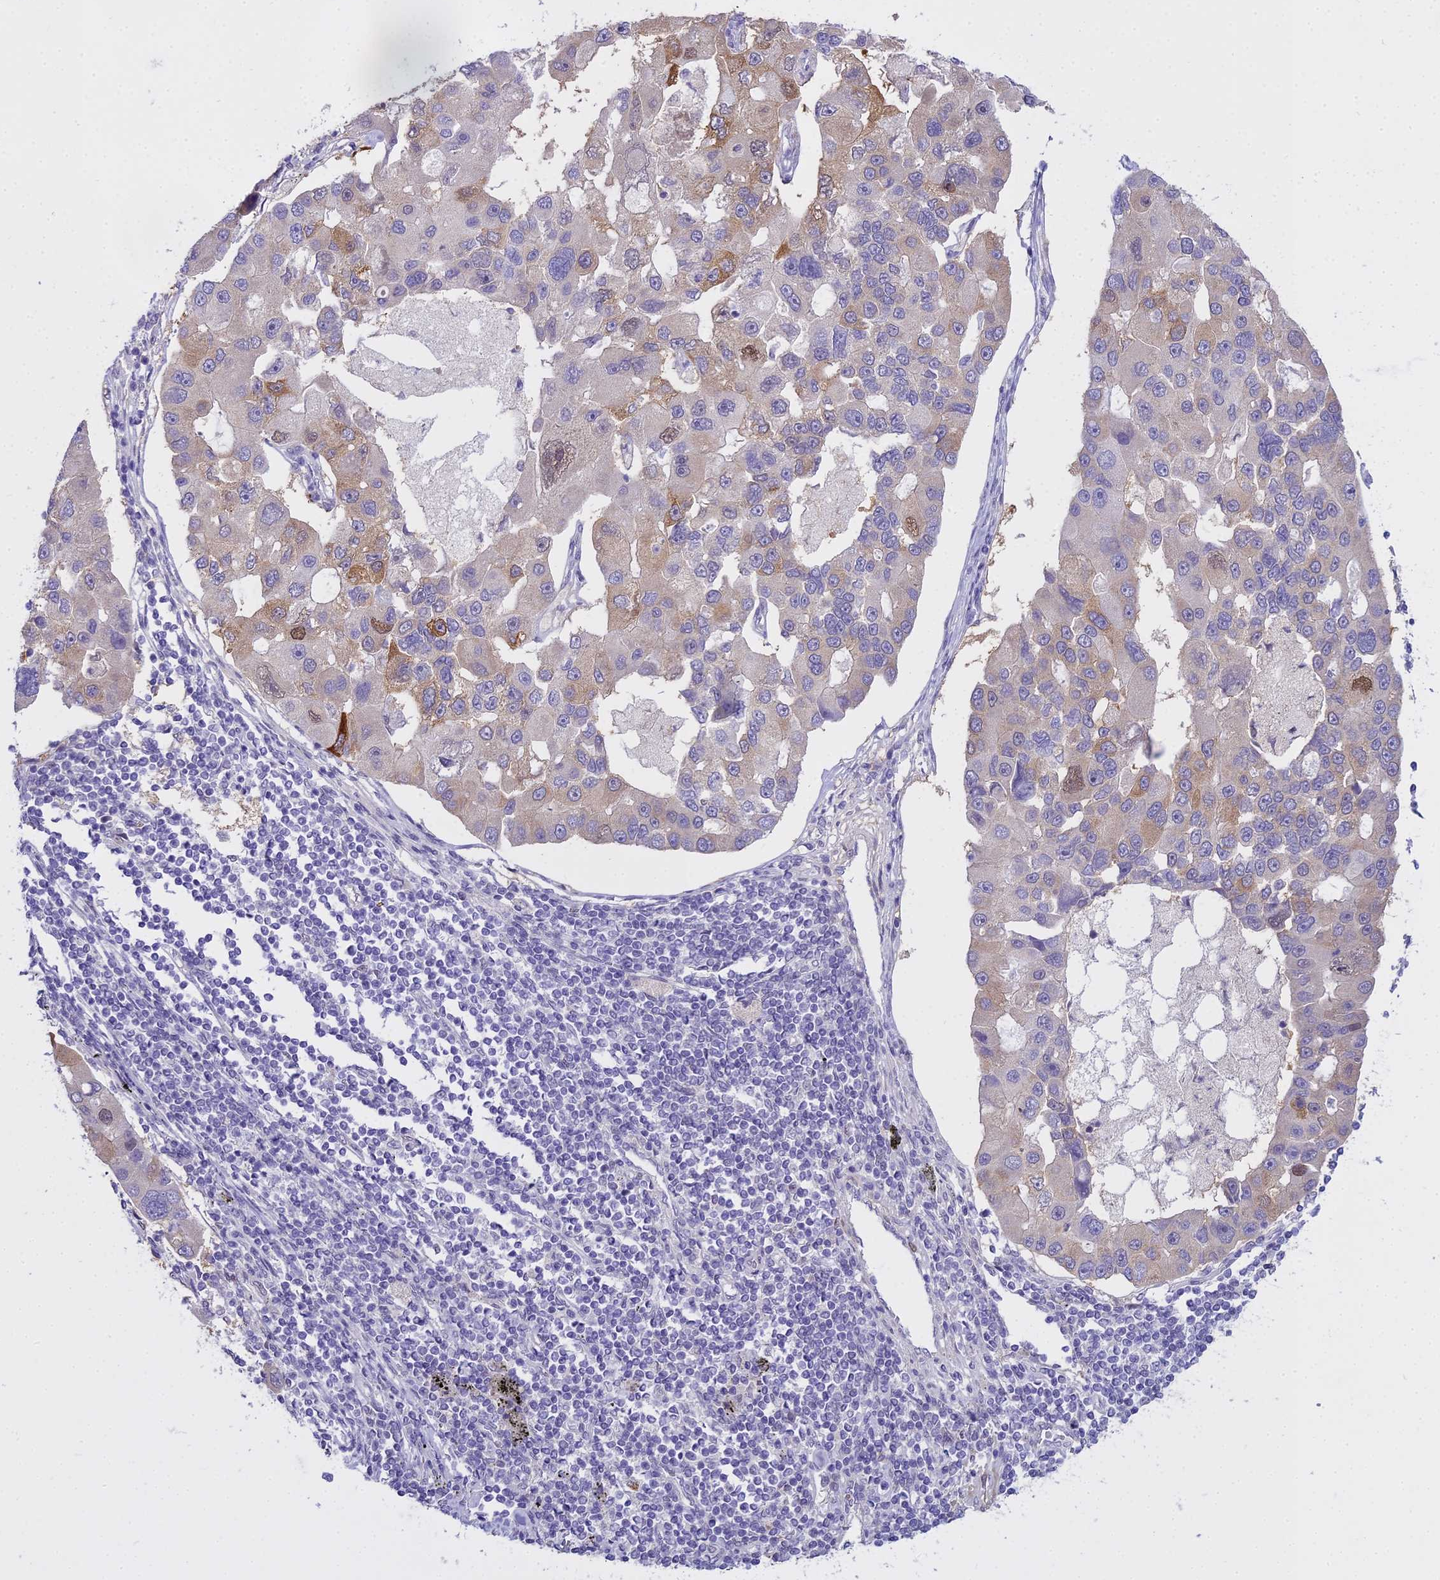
{"staining": {"intensity": "moderate", "quantity": "<25%", "location": "cytoplasmic/membranous"}, "tissue": "lung cancer", "cell_type": "Tumor cells", "image_type": "cancer", "snomed": [{"axis": "morphology", "description": "Adenocarcinoma, NOS"}, {"axis": "topography", "description": "Lung"}], "caption": "Adenocarcinoma (lung) stained with a protein marker reveals moderate staining in tumor cells.", "gene": "MAT2A", "patient": {"sex": "female", "age": 54}}